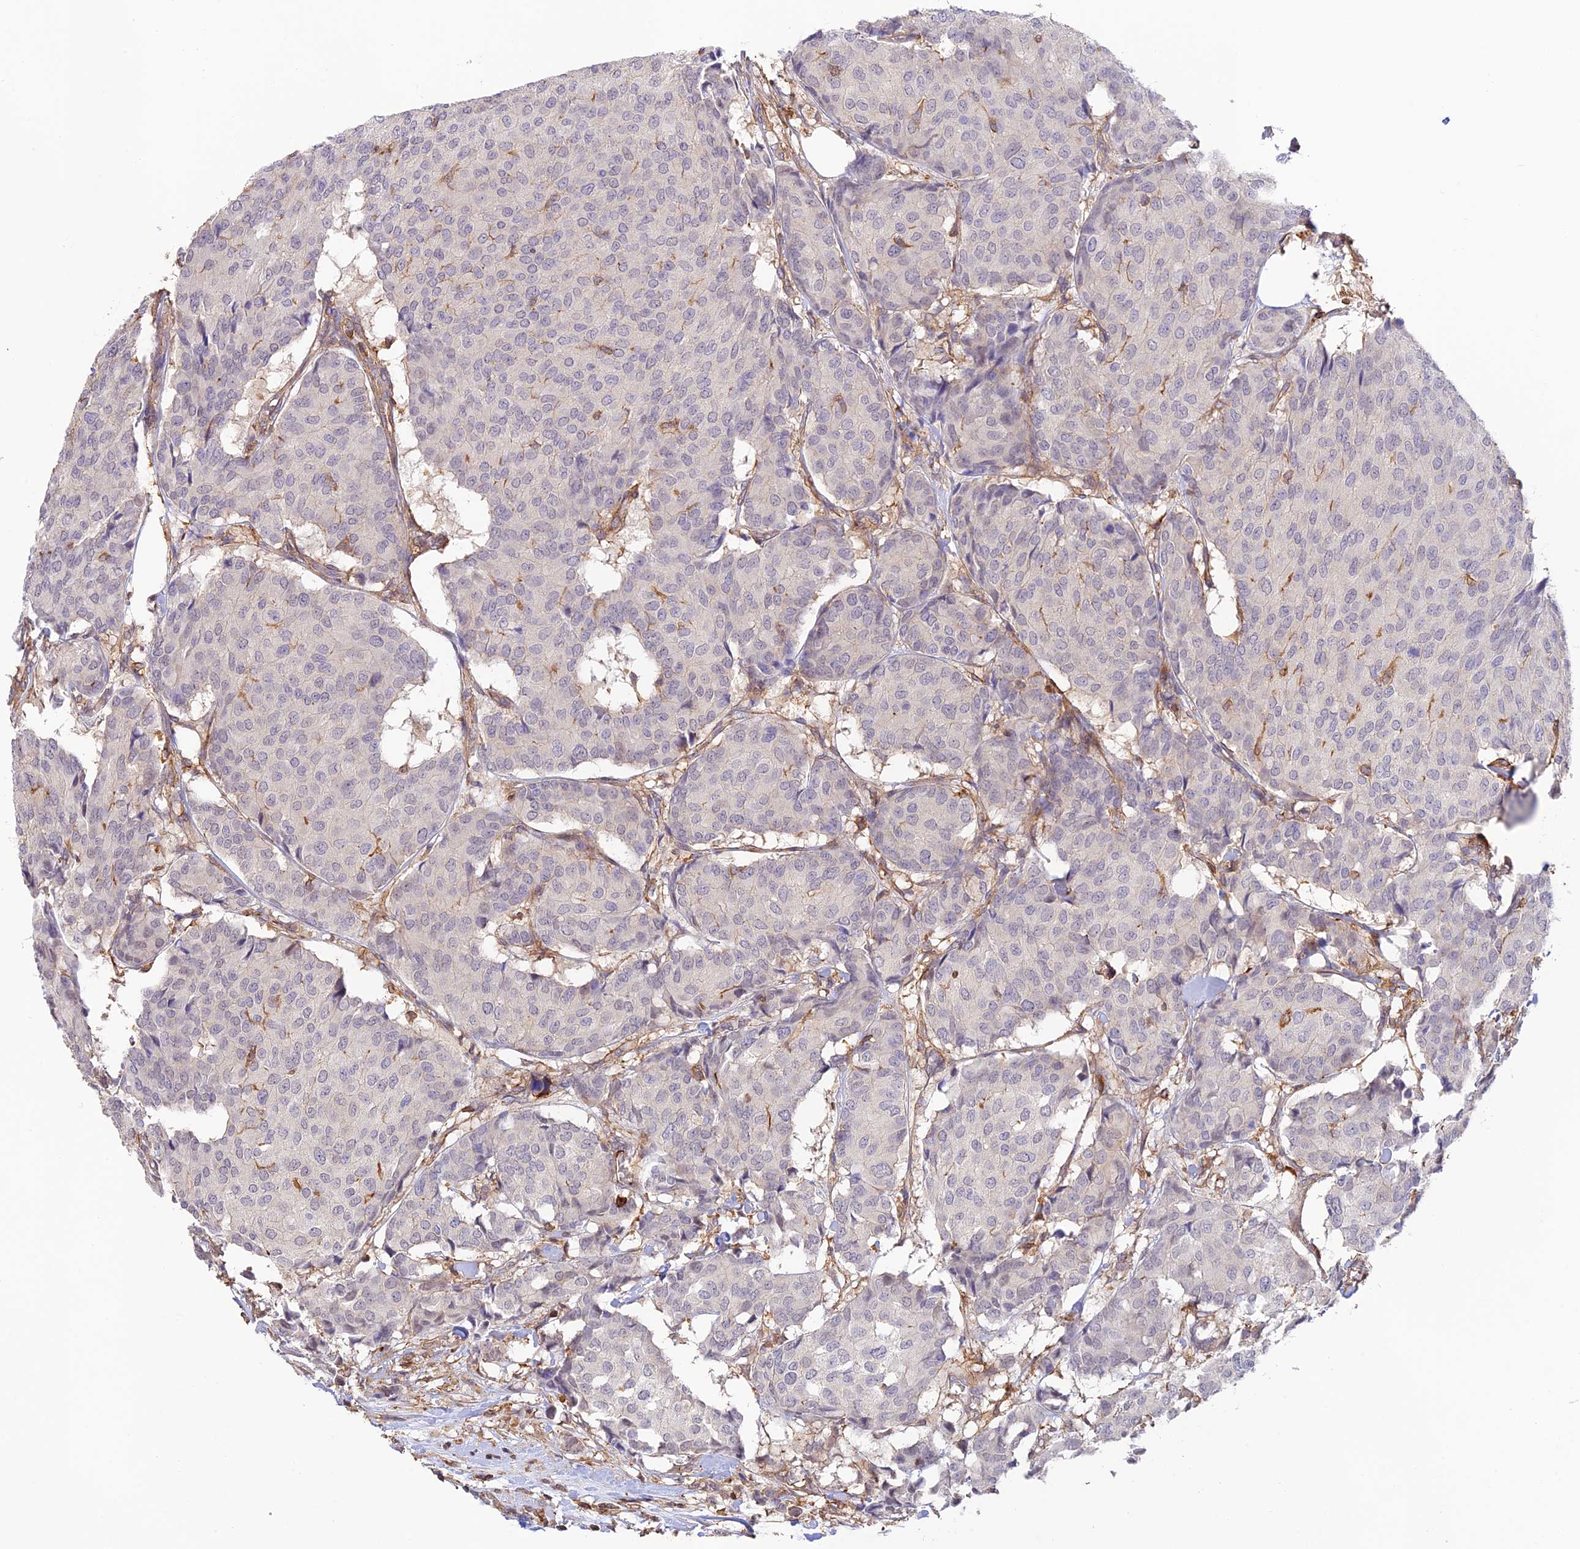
{"staining": {"intensity": "negative", "quantity": "none", "location": "none"}, "tissue": "breast cancer", "cell_type": "Tumor cells", "image_type": "cancer", "snomed": [{"axis": "morphology", "description": "Duct carcinoma"}, {"axis": "topography", "description": "Breast"}], "caption": "Tumor cells show no significant protein expression in breast intraductal carcinoma. (Stains: DAB immunohistochemistry (IHC) with hematoxylin counter stain, Microscopy: brightfield microscopy at high magnification).", "gene": "DENND1C", "patient": {"sex": "female", "age": 75}}